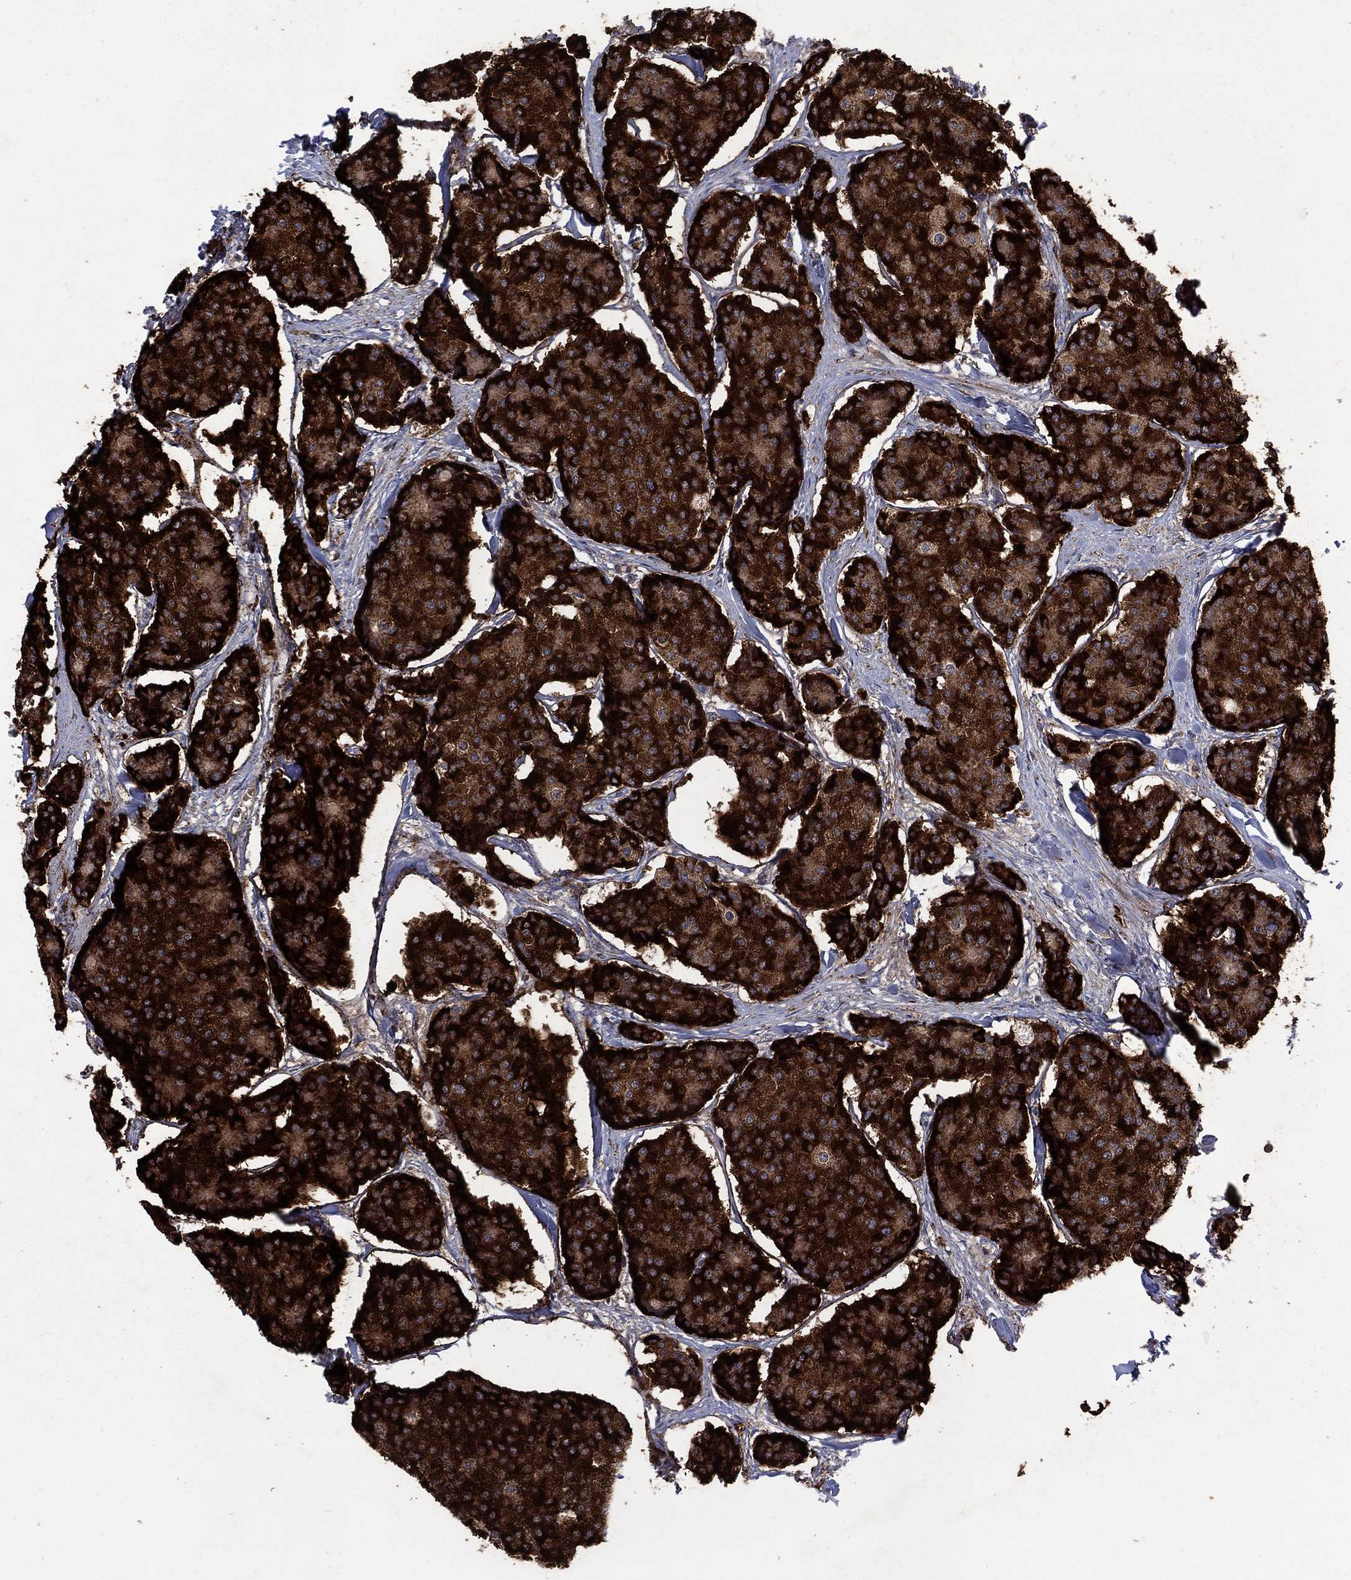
{"staining": {"intensity": "strong", "quantity": ">75%", "location": "cytoplasmic/membranous"}, "tissue": "carcinoid", "cell_type": "Tumor cells", "image_type": "cancer", "snomed": [{"axis": "morphology", "description": "Carcinoid, malignant, NOS"}, {"axis": "topography", "description": "Small intestine"}], "caption": "This is an image of immunohistochemistry (IHC) staining of carcinoid, which shows strong expression in the cytoplasmic/membranous of tumor cells.", "gene": "DPH1", "patient": {"sex": "female", "age": 65}}